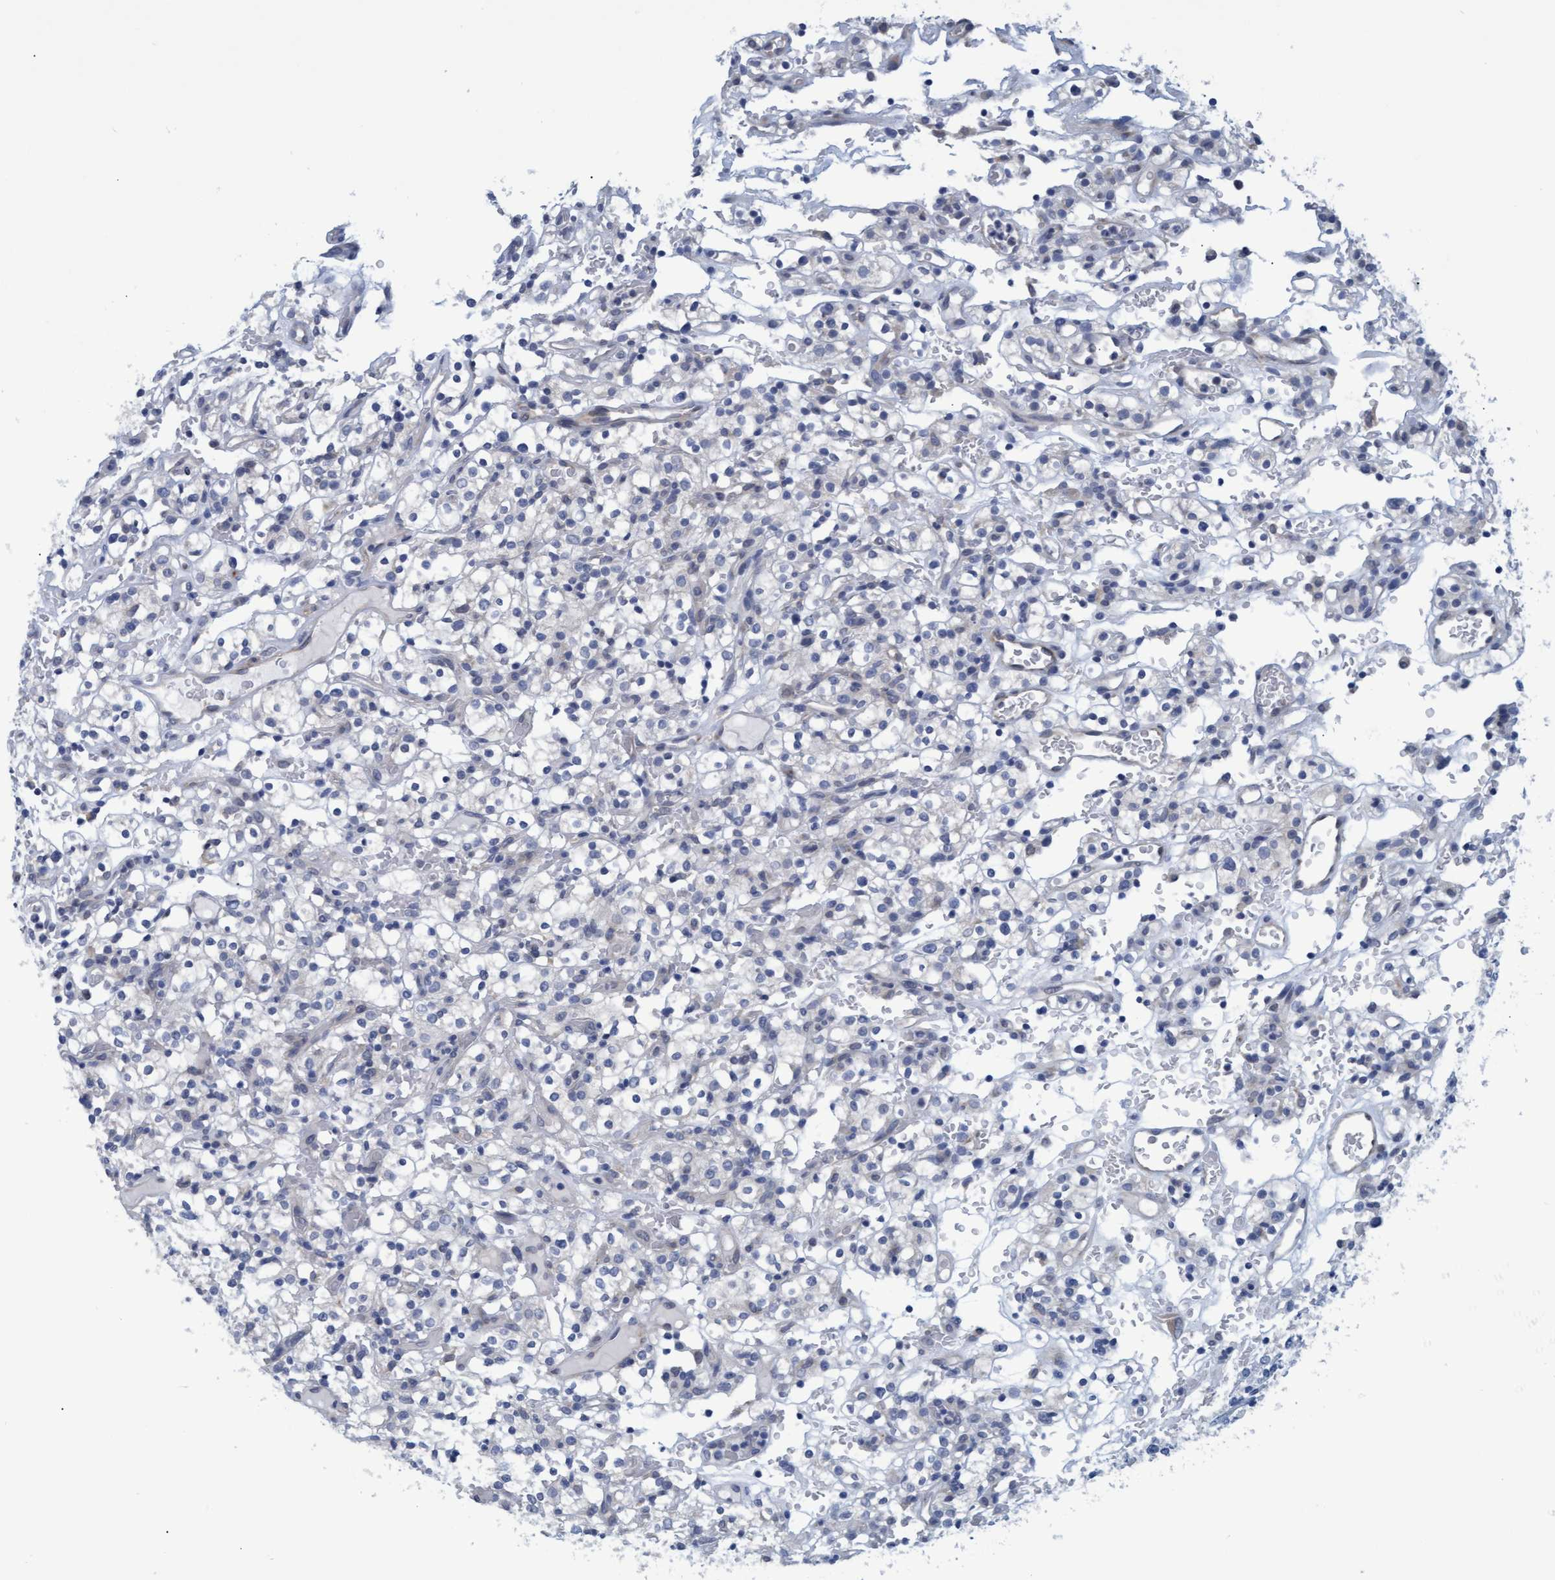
{"staining": {"intensity": "negative", "quantity": "none", "location": "none"}, "tissue": "renal cancer", "cell_type": "Tumor cells", "image_type": "cancer", "snomed": [{"axis": "morphology", "description": "Normal tissue, NOS"}, {"axis": "morphology", "description": "Adenocarcinoma, NOS"}, {"axis": "topography", "description": "Kidney"}], "caption": "There is no significant positivity in tumor cells of renal adenocarcinoma. (DAB IHC with hematoxylin counter stain).", "gene": "SSTR3", "patient": {"sex": "female", "age": 72}}